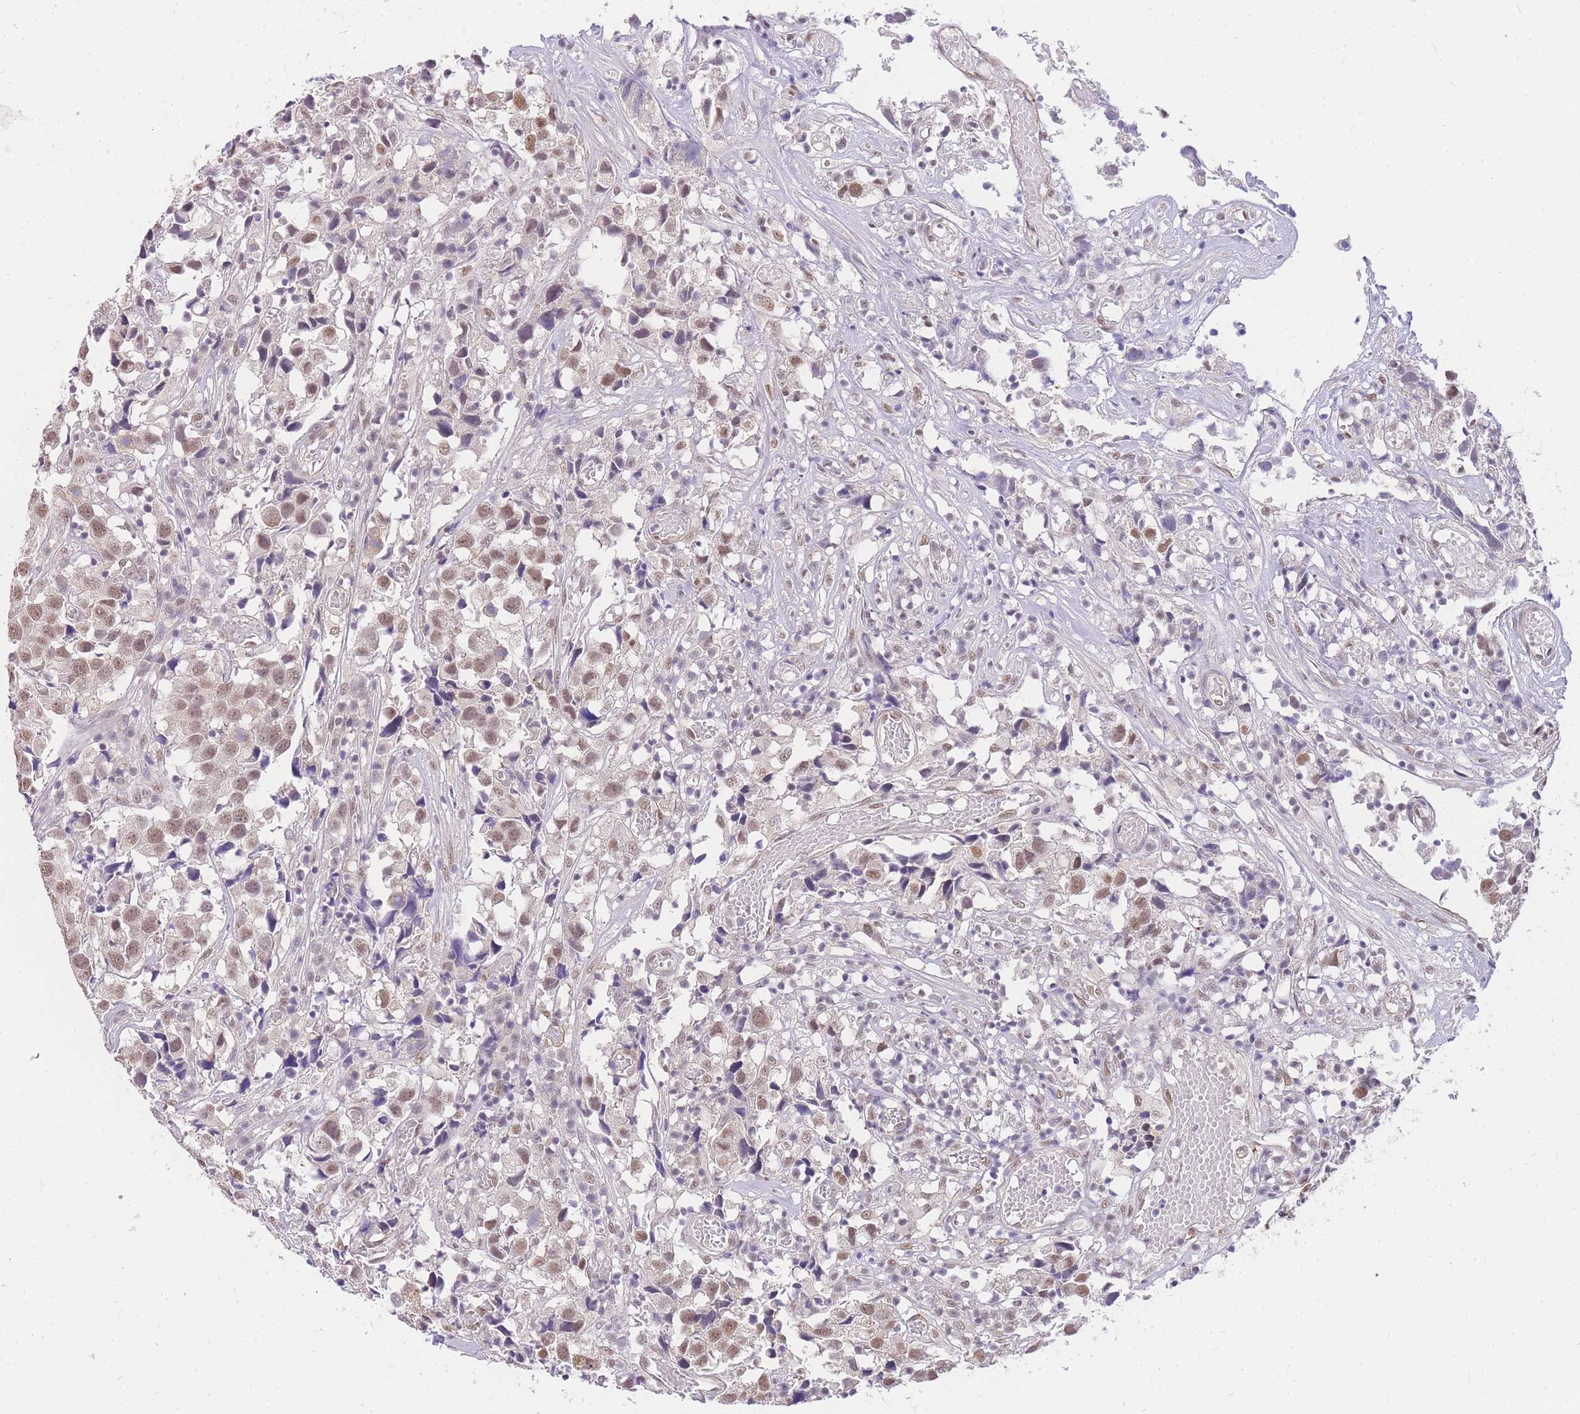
{"staining": {"intensity": "weak", "quantity": ">75%", "location": "nuclear"}, "tissue": "urothelial cancer", "cell_type": "Tumor cells", "image_type": "cancer", "snomed": [{"axis": "morphology", "description": "Urothelial carcinoma, High grade"}, {"axis": "topography", "description": "Urinary bladder"}], "caption": "High-power microscopy captured an immunohistochemistry image of urothelial carcinoma (high-grade), revealing weak nuclear expression in about >75% of tumor cells. The protein of interest is stained brown, and the nuclei are stained in blue (DAB IHC with brightfield microscopy, high magnification).", "gene": "S100PBP", "patient": {"sex": "female", "age": 75}}